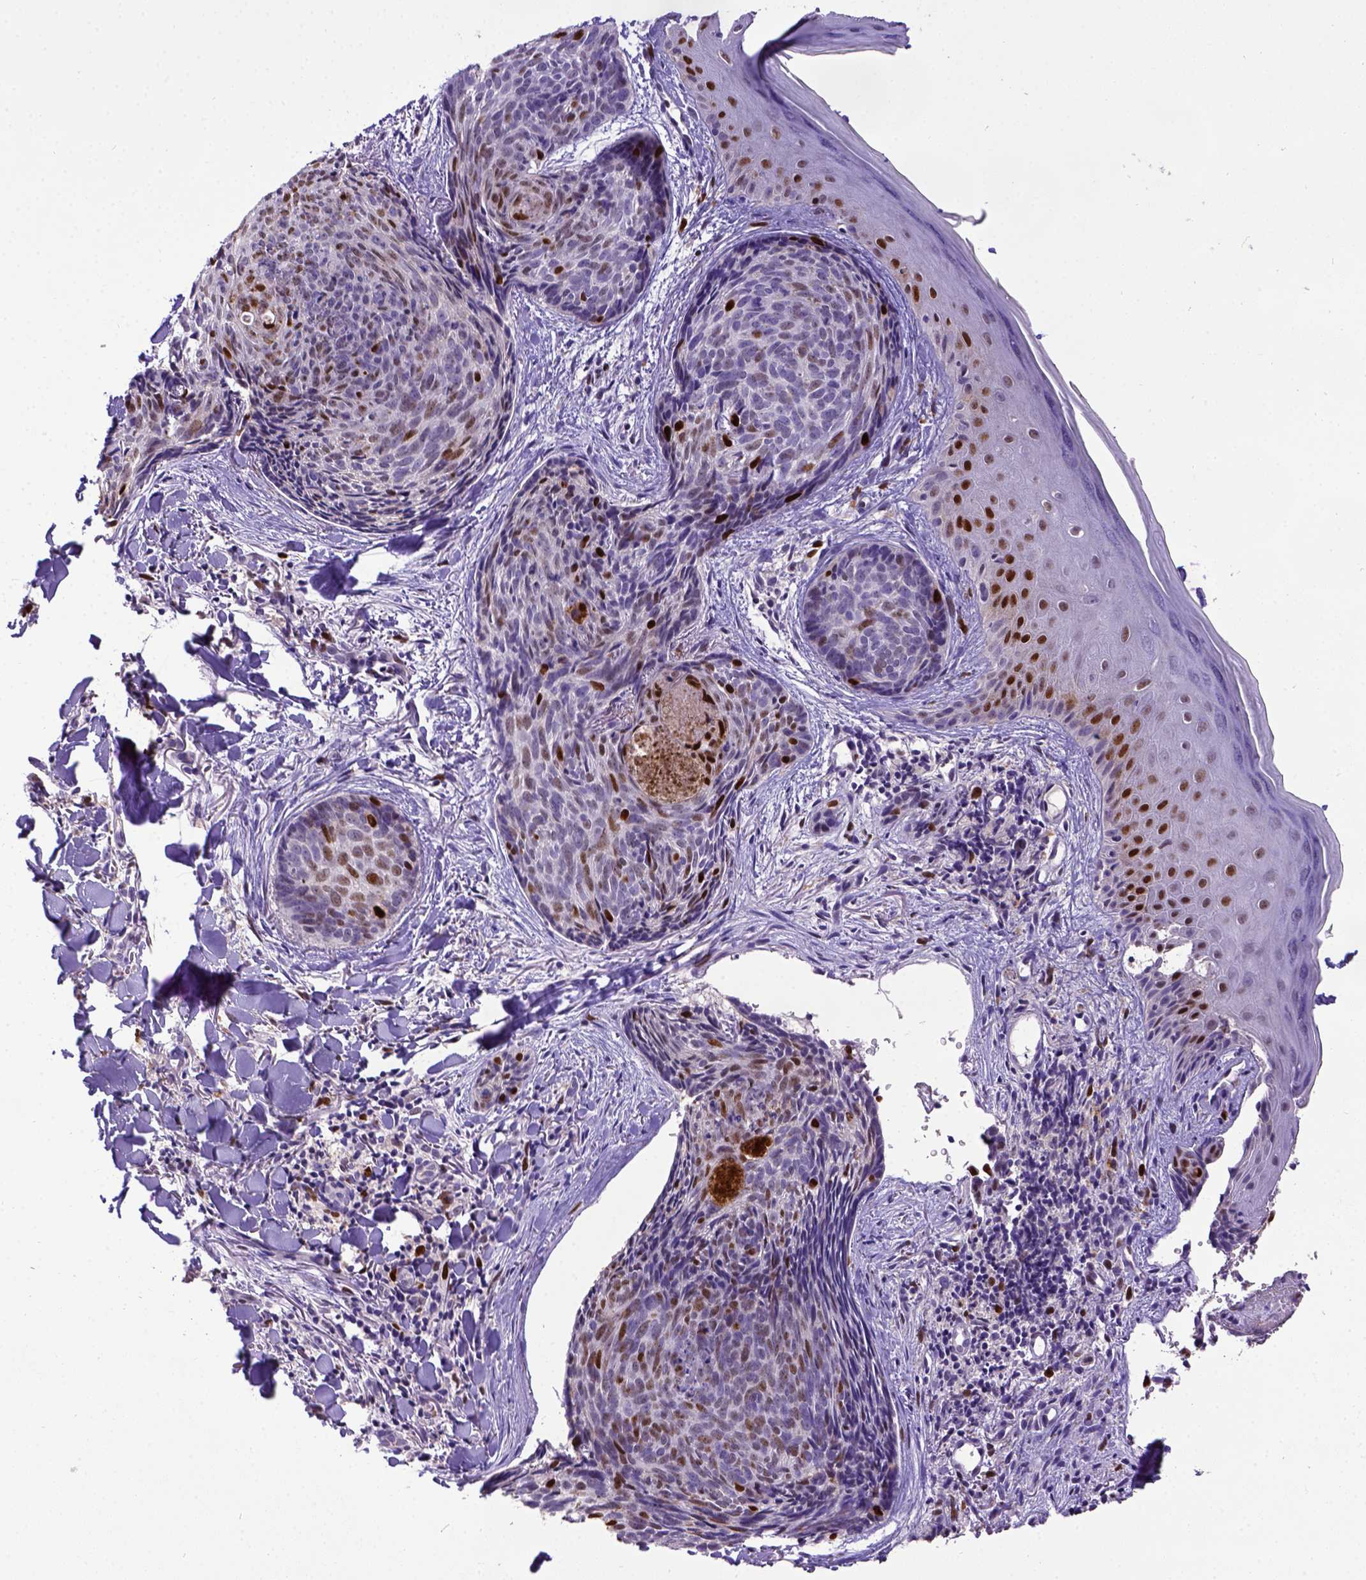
{"staining": {"intensity": "strong", "quantity": "25%-75%", "location": "nuclear"}, "tissue": "skin cancer", "cell_type": "Tumor cells", "image_type": "cancer", "snomed": [{"axis": "morphology", "description": "Basal cell carcinoma"}, {"axis": "topography", "description": "Skin"}], "caption": "Immunohistochemistry (DAB (3,3'-diaminobenzidine)) staining of human skin basal cell carcinoma exhibits strong nuclear protein positivity in about 25%-75% of tumor cells. (brown staining indicates protein expression, while blue staining denotes nuclei).", "gene": "CDKN1A", "patient": {"sex": "female", "age": 82}}